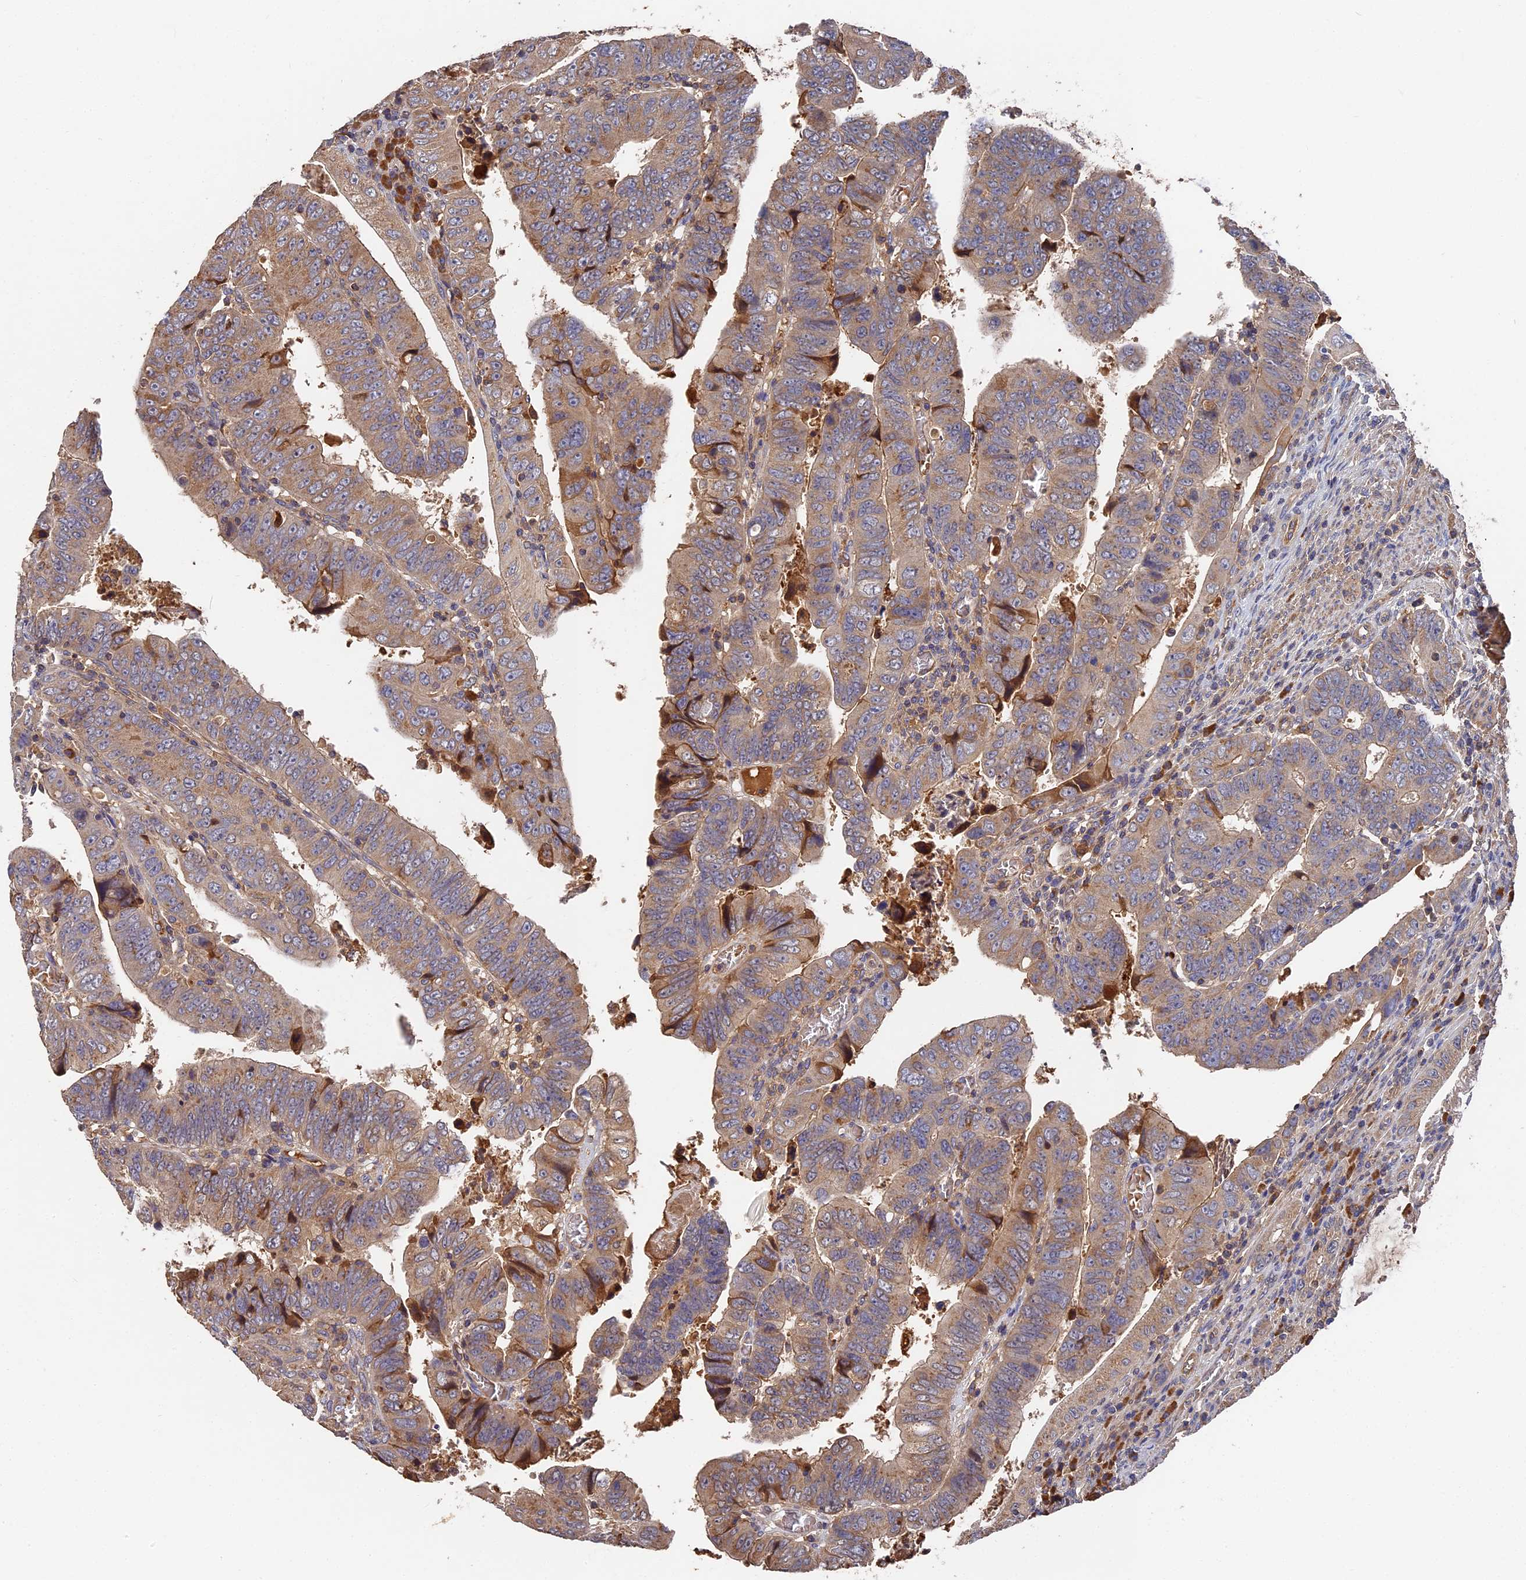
{"staining": {"intensity": "moderate", "quantity": ">75%", "location": "cytoplasmic/membranous"}, "tissue": "colorectal cancer", "cell_type": "Tumor cells", "image_type": "cancer", "snomed": [{"axis": "morphology", "description": "Normal tissue, NOS"}, {"axis": "morphology", "description": "Adenocarcinoma, NOS"}, {"axis": "topography", "description": "Rectum"}], "caption": "Colorectal adenocarcinoma stained with DAB (3,3'-diaminobenzidine) immunohistochemistry demonstrates medium levels of moderate cytoplasmic/membranous expression in approximately >75% of tumor cells.", "gene": "DHRS11", "patient": {"sex": "female", "age": 65}}